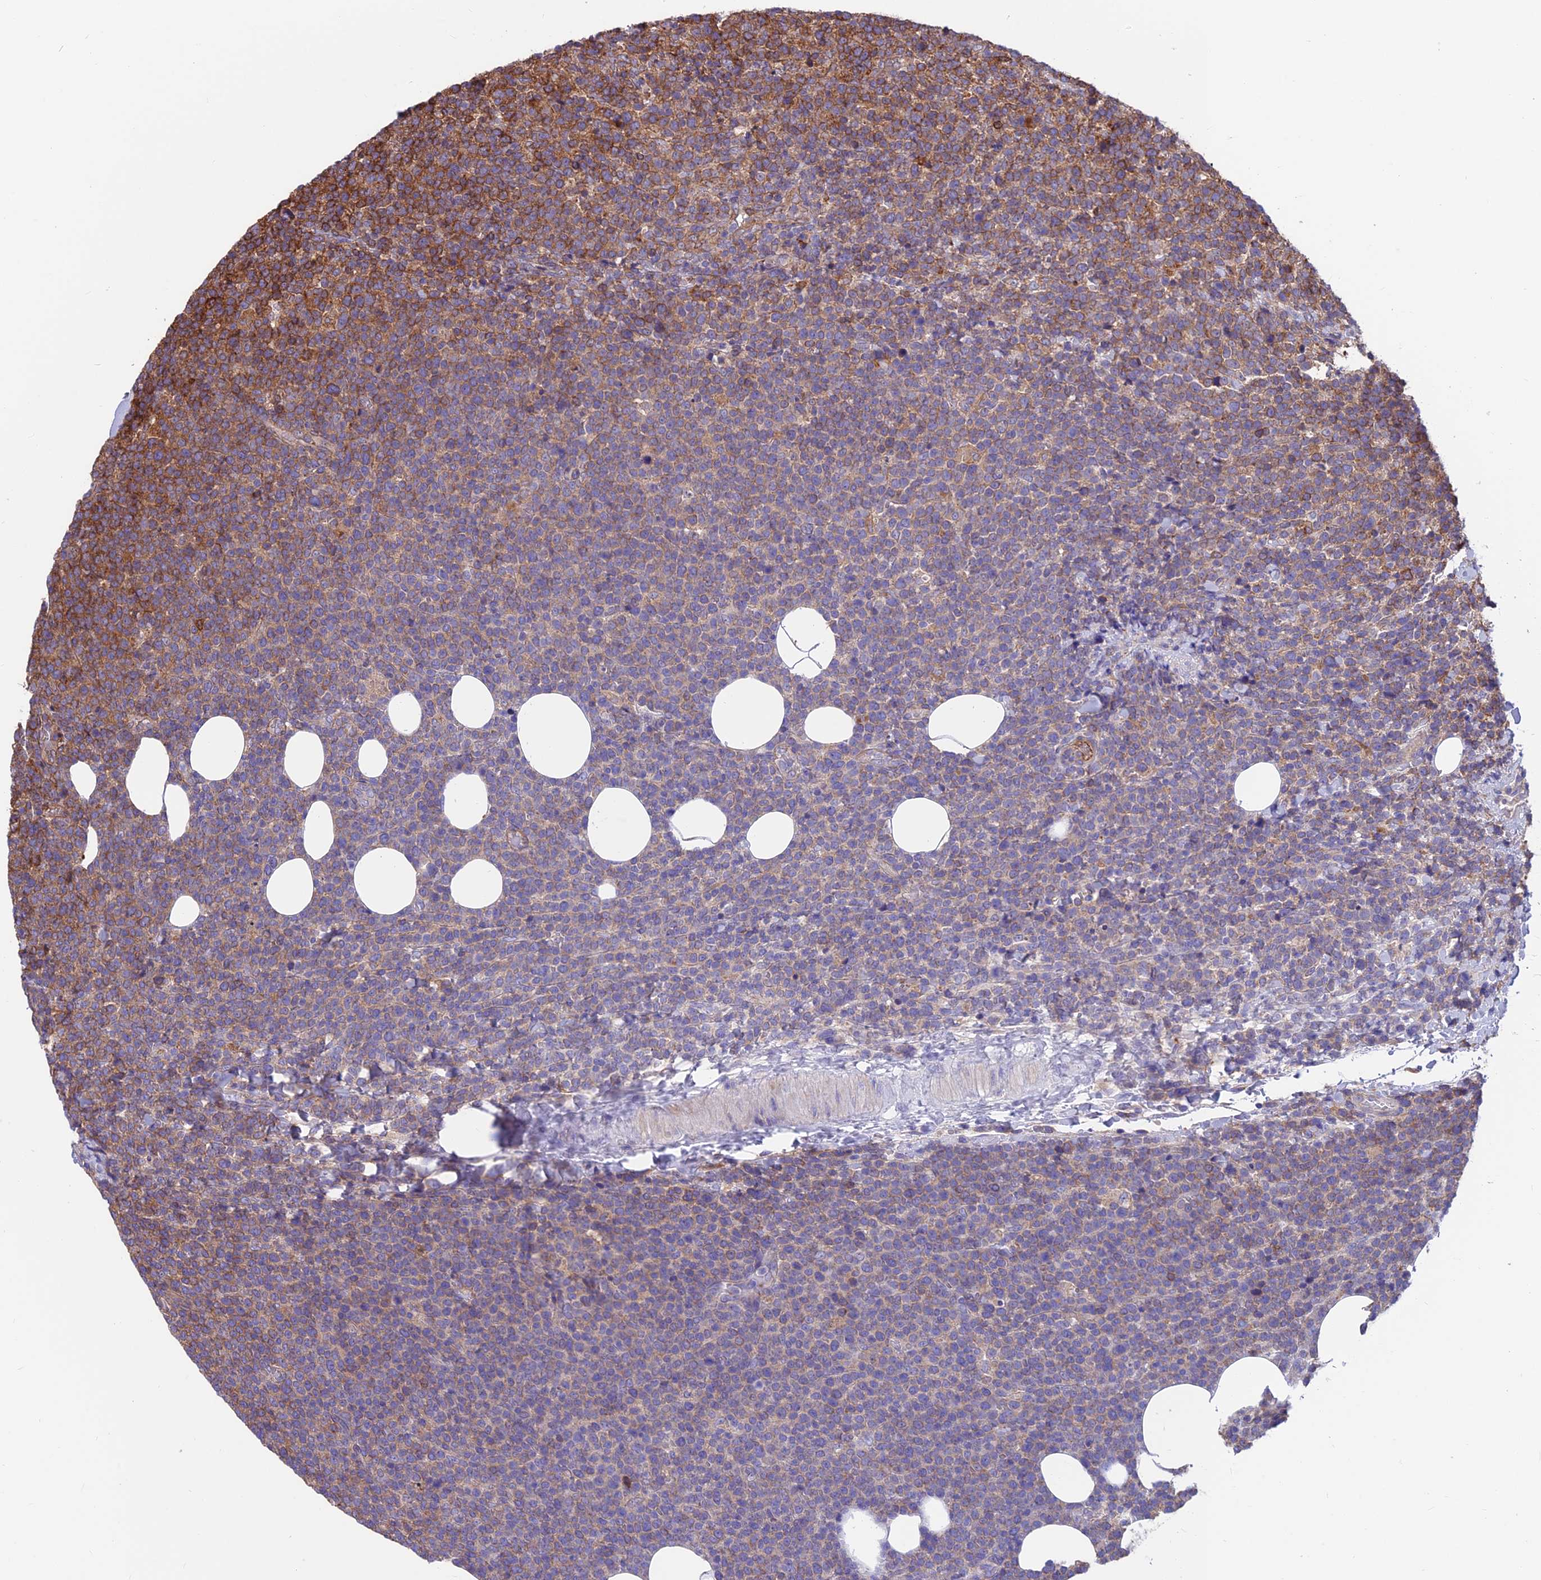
{"staining": {"intensity": "moderate", "quantity": "<25%", "location": "cytoplasmic/membranous"}, "tissue": "lymphoma", "cell_type": "Tumor cells", "image_type": "cancer", "snomed": [{"axis": "morphology", "description": "Malignant lymphoma, non-Hodgkin's type, High grade"}, {"axis": "topography", "description": "Lymph node"}], "caption": "Moderate cytoplasmic/membranous positivity for a protein is appreciated in about <25% of tumor cells of lymphoma using immunohistochemistry (IHC).", "gene": "RTN4RL1", "patient": {"sex": "male", "age": 61}}